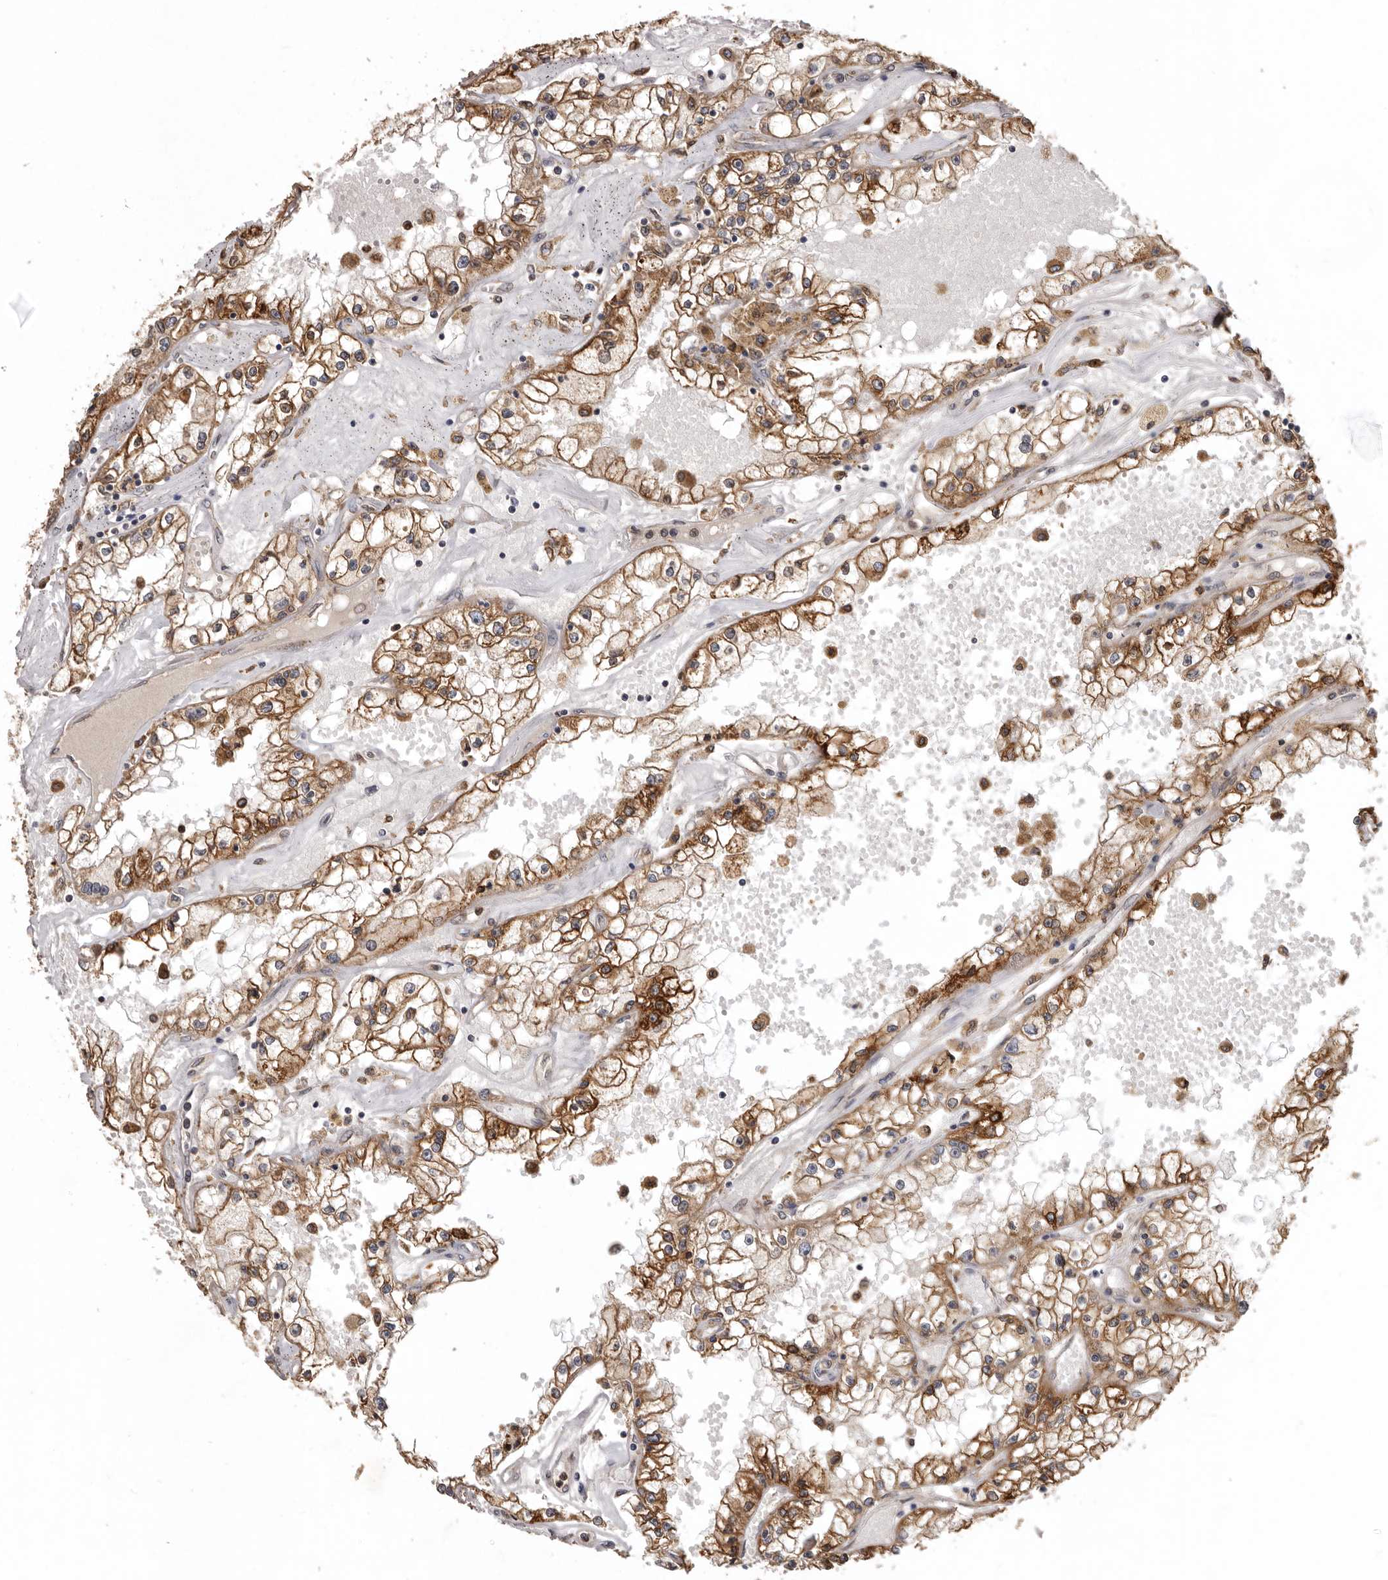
{"staining": {"intensity": "moderate", "quantity": ">75%", "location": "cytoplasmic/membranous"}, "tissue": "renal cancer", "cell_type": "Tumor cells", "image_type": "cancer", "snomed": [{"axis": "morphology", "description": "Adenocarcinoma, NOS"}, {"axis": "topography", "description": "Kidney"}], "caption": "Moderate cytoplasmic/membranous protein expression is identified in about >75% of tumor cells in renal cancer (adenocarcinoma).", "gene": "INKA2", "patient": {"sex": "male", "age": 56}}